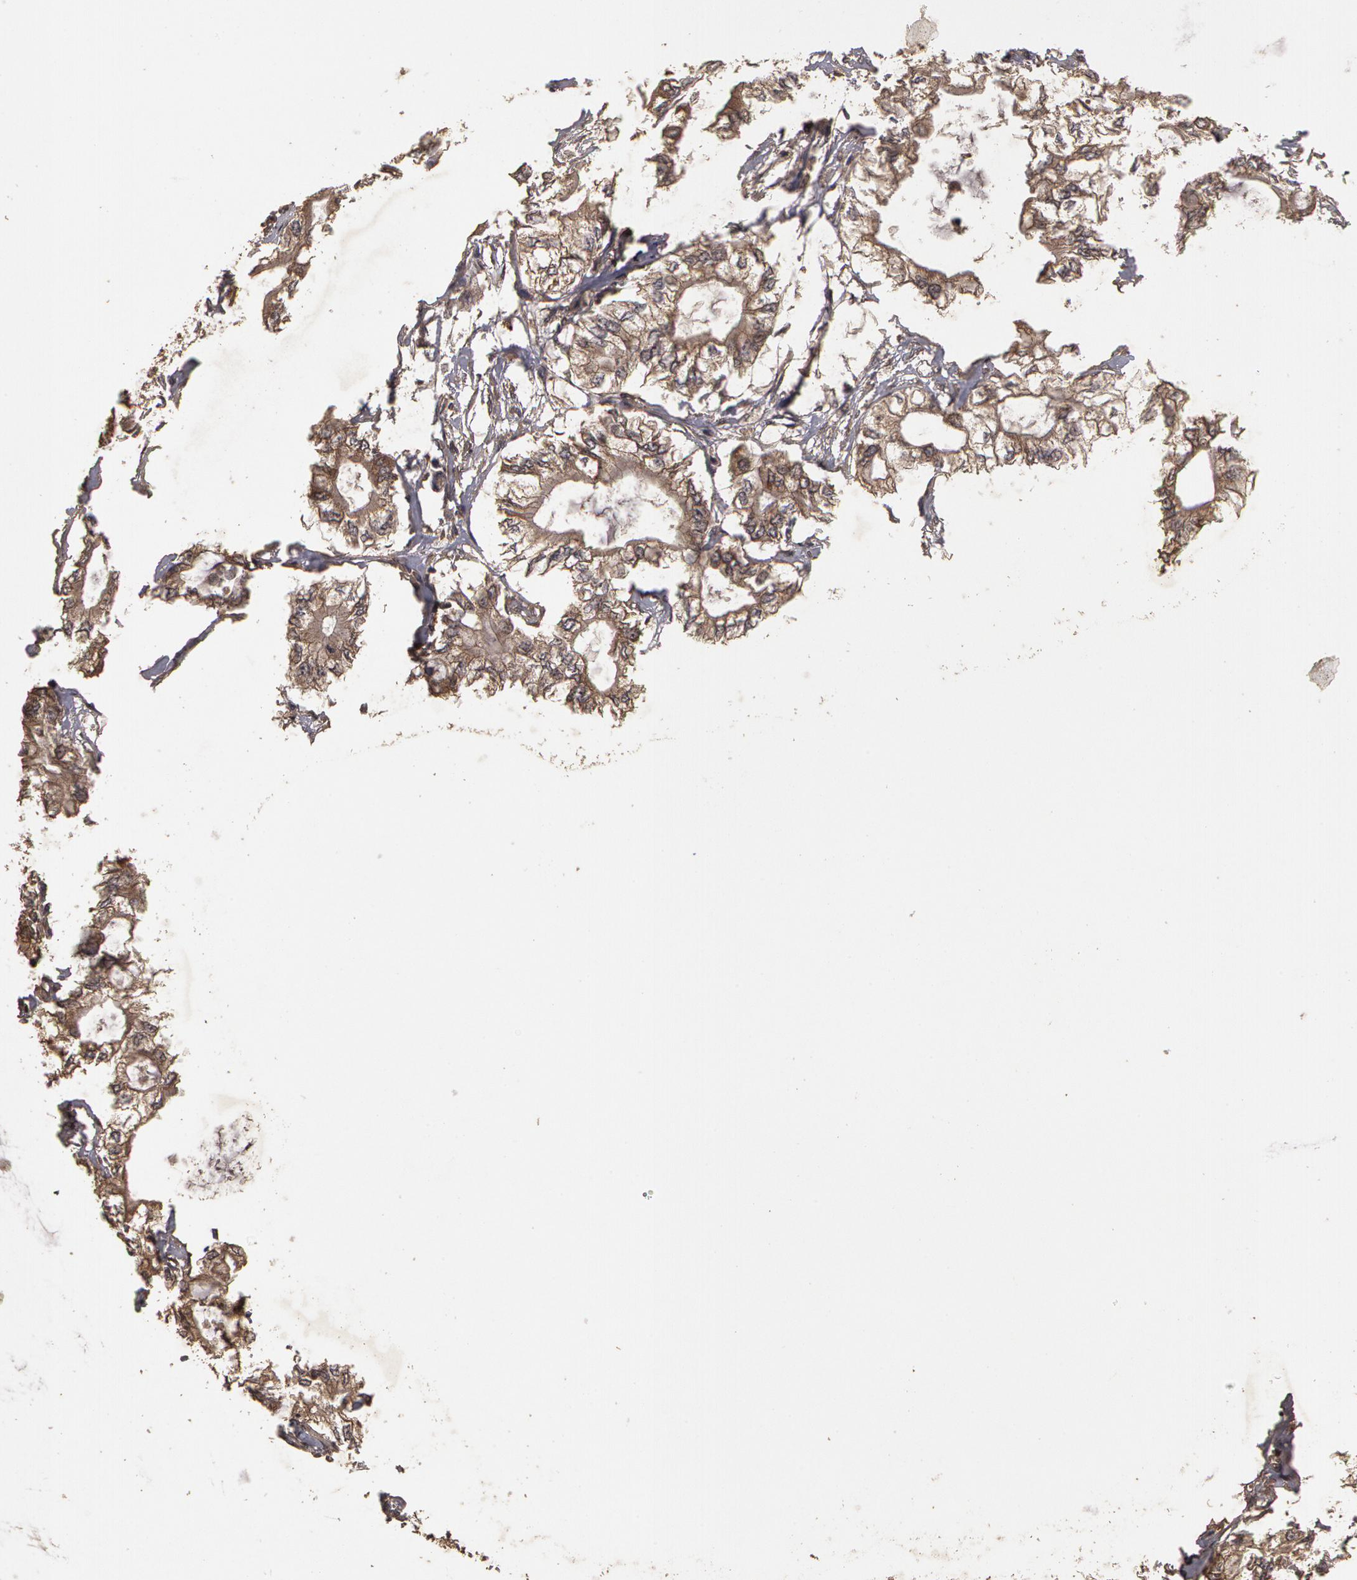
{"staining": {"intensity": "weak", "quantity": ">75%", "location": "cytoplasmic/membranous"}, "tissue": "pancreatic cancer", "cell_type": "Tumor cells", "image_type": "cancer", "snomed": [{"axis": "morphology", "description": "Adenocarcinoma, NOS"}, {"axis": "topography", "description": "Pancreas"}], "caption": "Brown immunohistochemical staining in human pancreatic adenocarcinoma exhibits weak cytoplasmic/membranous positivity in about >75% of tumor cells.", "gene": "CALR", "patient": {"sex": "male", "age": 79}}